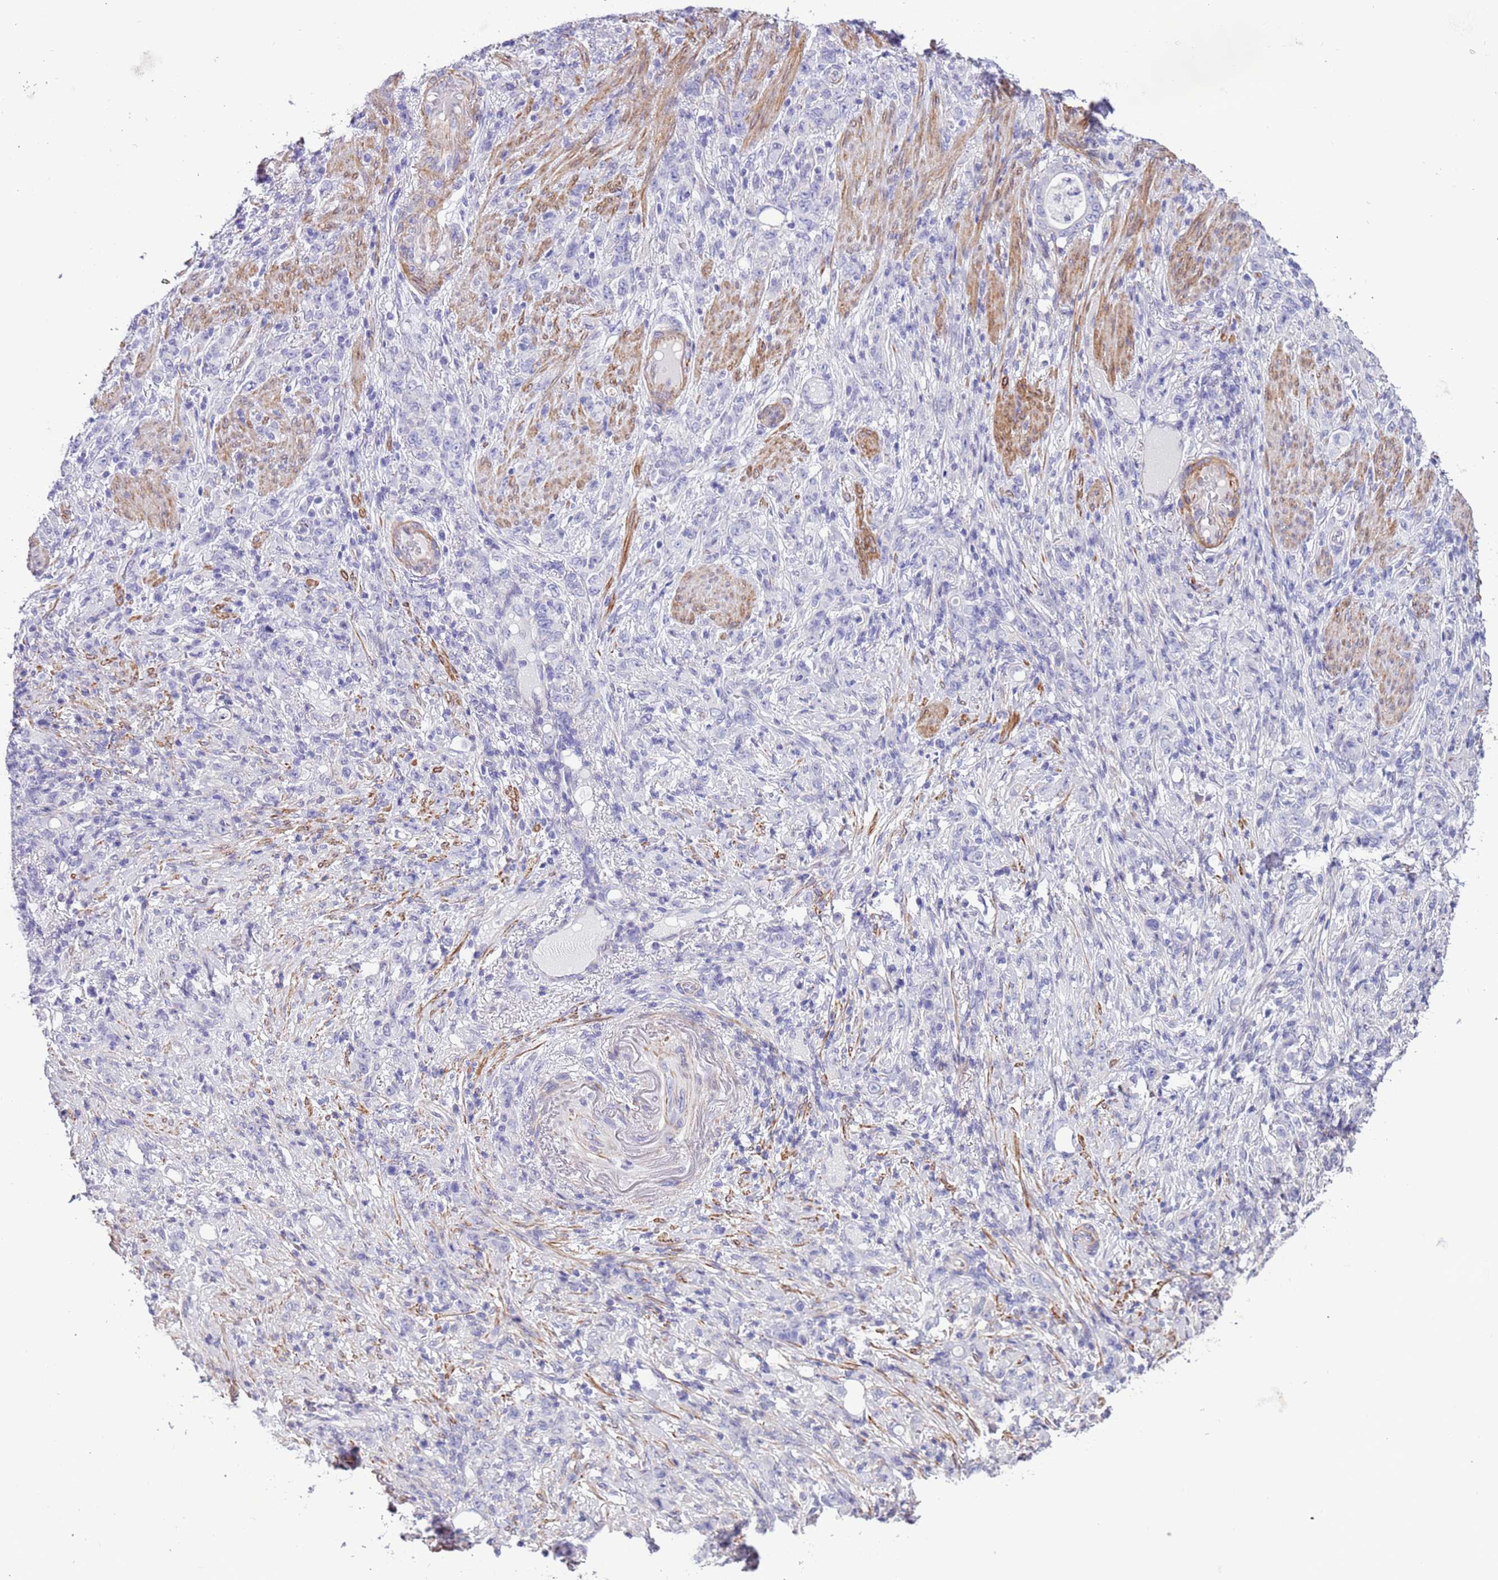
{"staining": {"intensity": "negative", "quantity": "none", "location": "none"}, "tissue": "stomach cancer", "cell_type": "Tumor cells", "image_type": "cancer", "snomed": [{"axis": "morphology", "description": "Normal tissue, NOS"}, {"axis": "morphology", "description": "Adenocarcinoma, NOS"}, {"axis": "topography", "description": "Stomach"}], "caption": "Immunohistochemistry of stomach adenocarcinoma displays no staining in tumor cells. (Immunohistochemistry, brightfield microscopy, high magnification).", "gene": "PCGF2", "patient": {"sex": "female", "age": 79}}